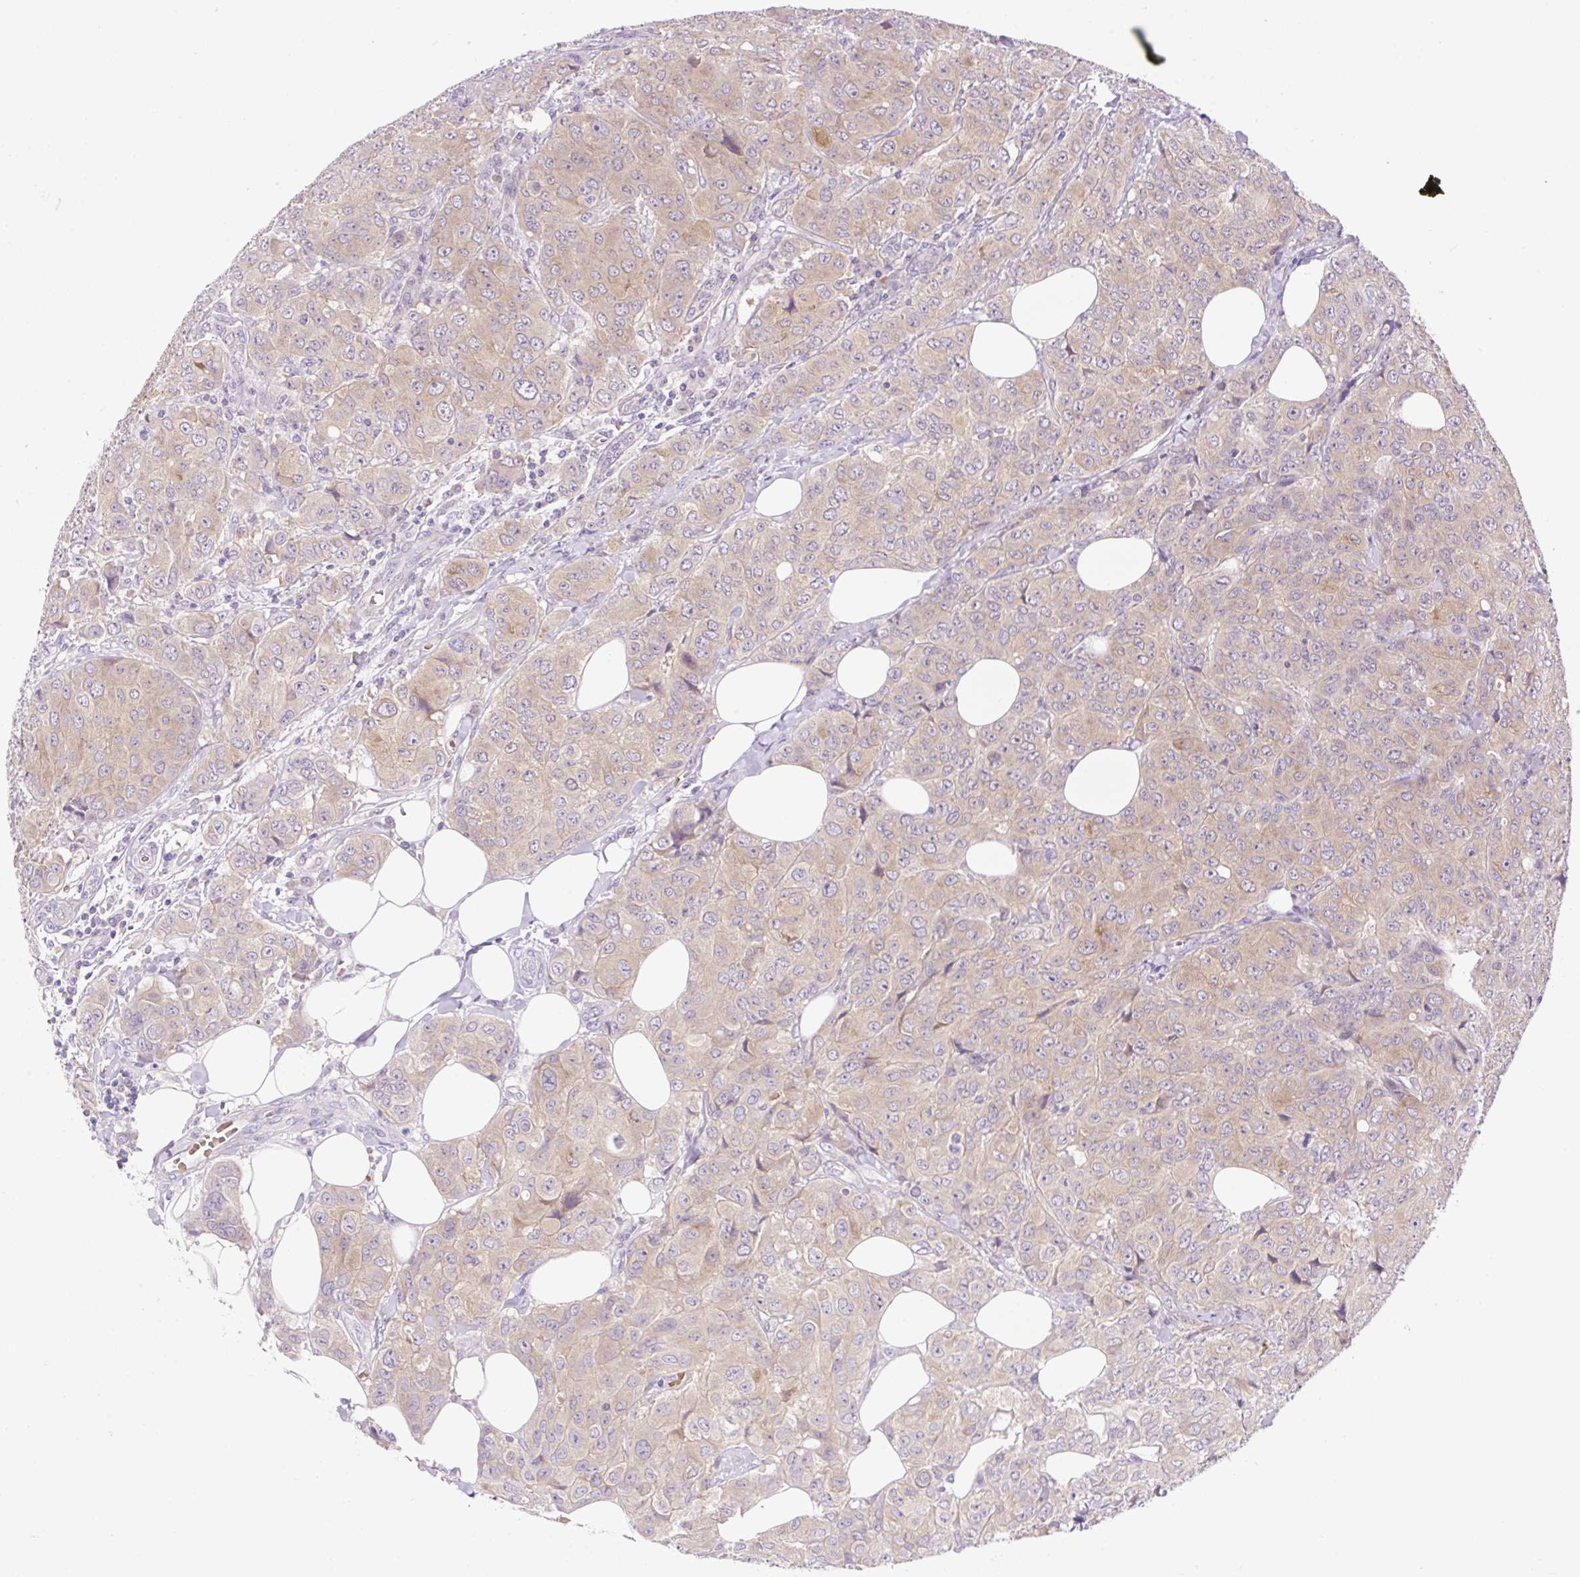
{"staining": {"intensity": "weak", "quantity": ">75%", "location": "cytoplasmic/membranous"}, "tissue": "breast cancer", "cell_type": "Tumor cells", "image_type": "cancer", "snomed": [{"axis": "morphology", "description": "Duct carcinoma"}, {"axis": "topography", "description": "Breast"}], "caption": "Tumor cells display low levels of weak cytoplasmic/membranous expression in about >75% of cells in human breast cancer.", "gene": "LHFPL5", "patient": {"sex": "female", "age": 43}}